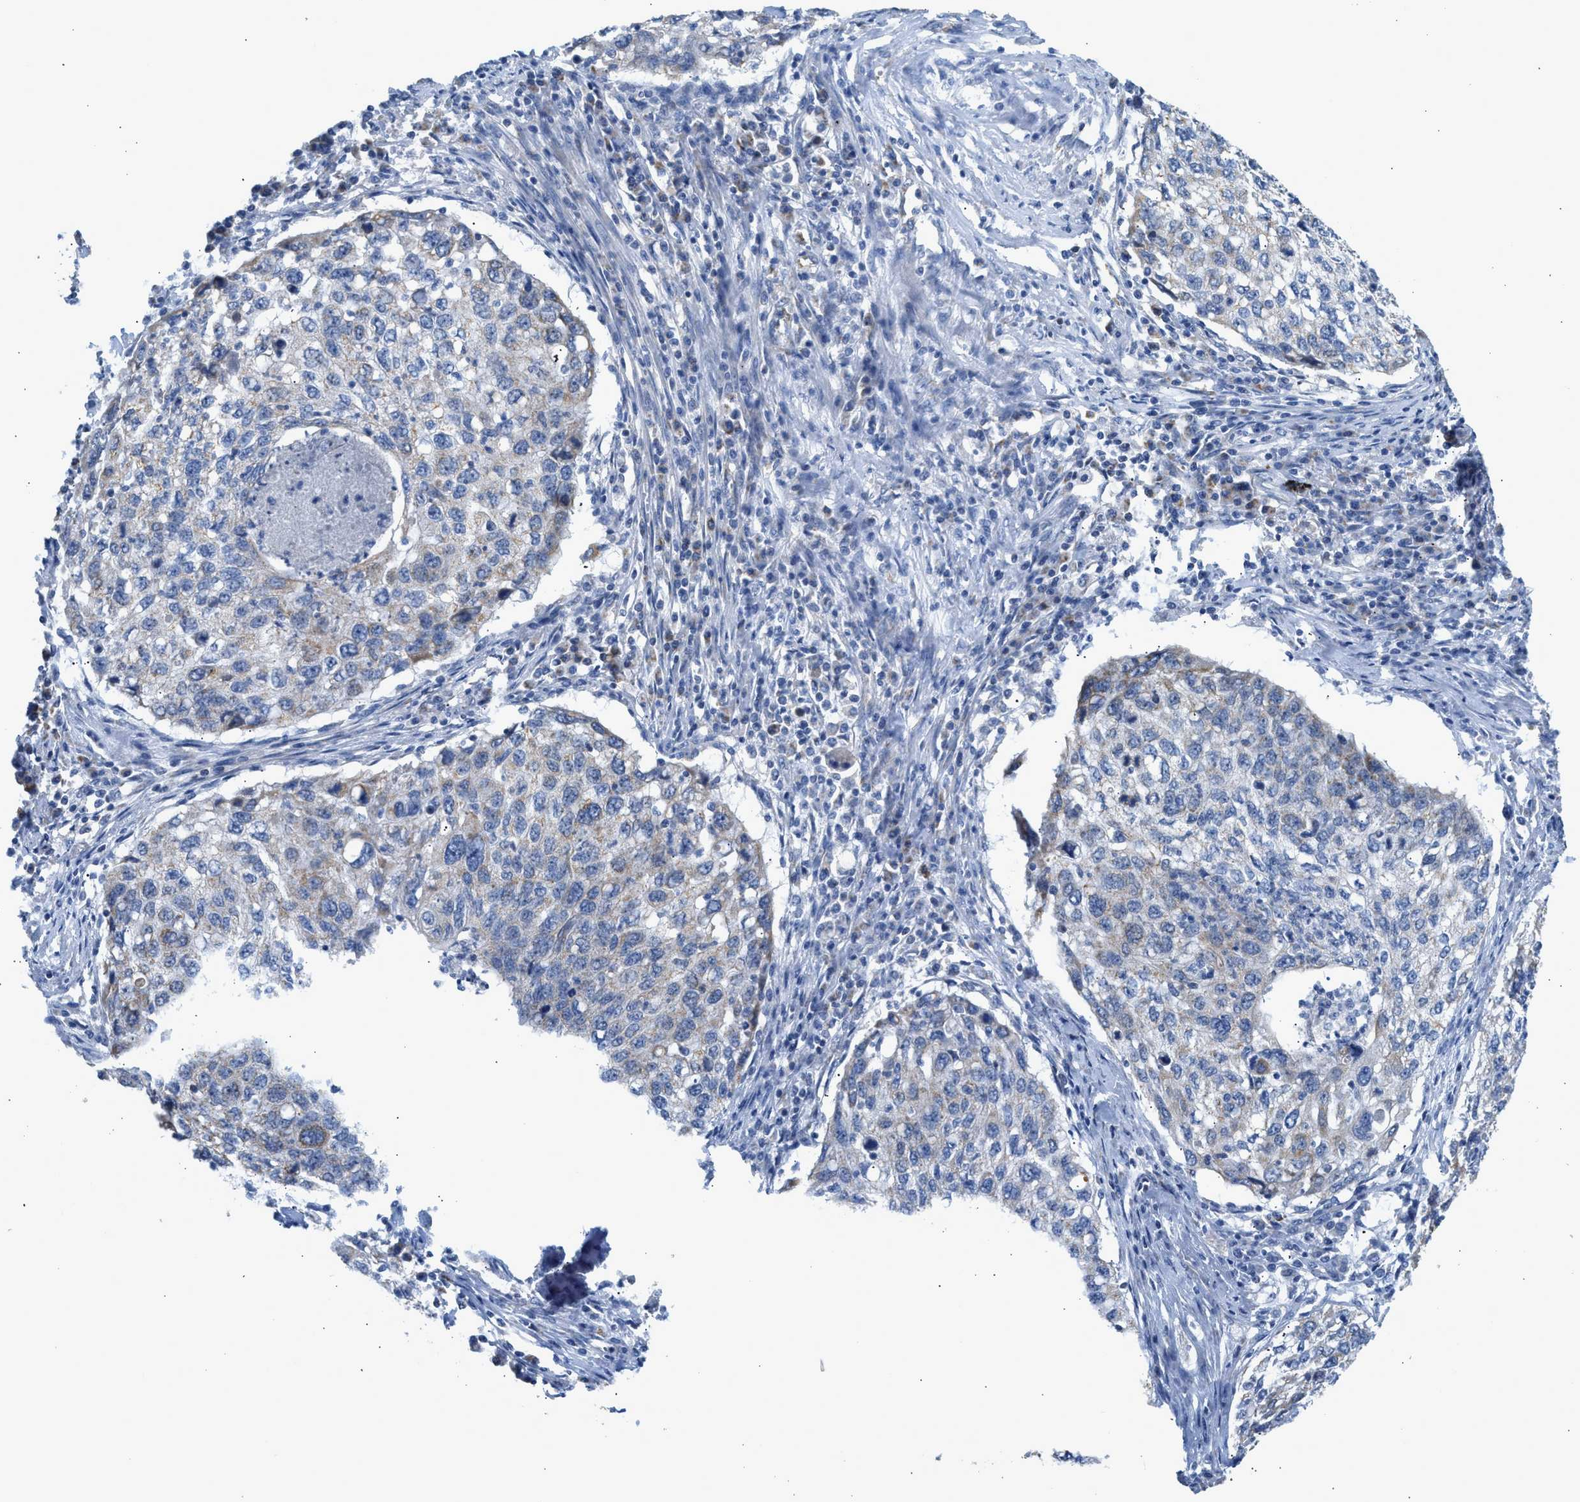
{"staining": {"intensity": "weak", "quantity": "<25%", "location": "cytoplasmic/membranous"}, "tissue": "lung cancer", "cell_type": "Tumor cells", "image_type": "cancer", "snomed": [{"axis": "morphology", "description": "Squamous cell carcinoma, NOS"}, {"axis": "topography", "description": "Lung"}], "caption": "DAB (3,3'-diaminobenzidine) immunohistochemical staining of lung cancer exhibits no significant positivity in tumor cells.", "gene": "GOT2", "patient": {"sex": "female", "age": 63}}